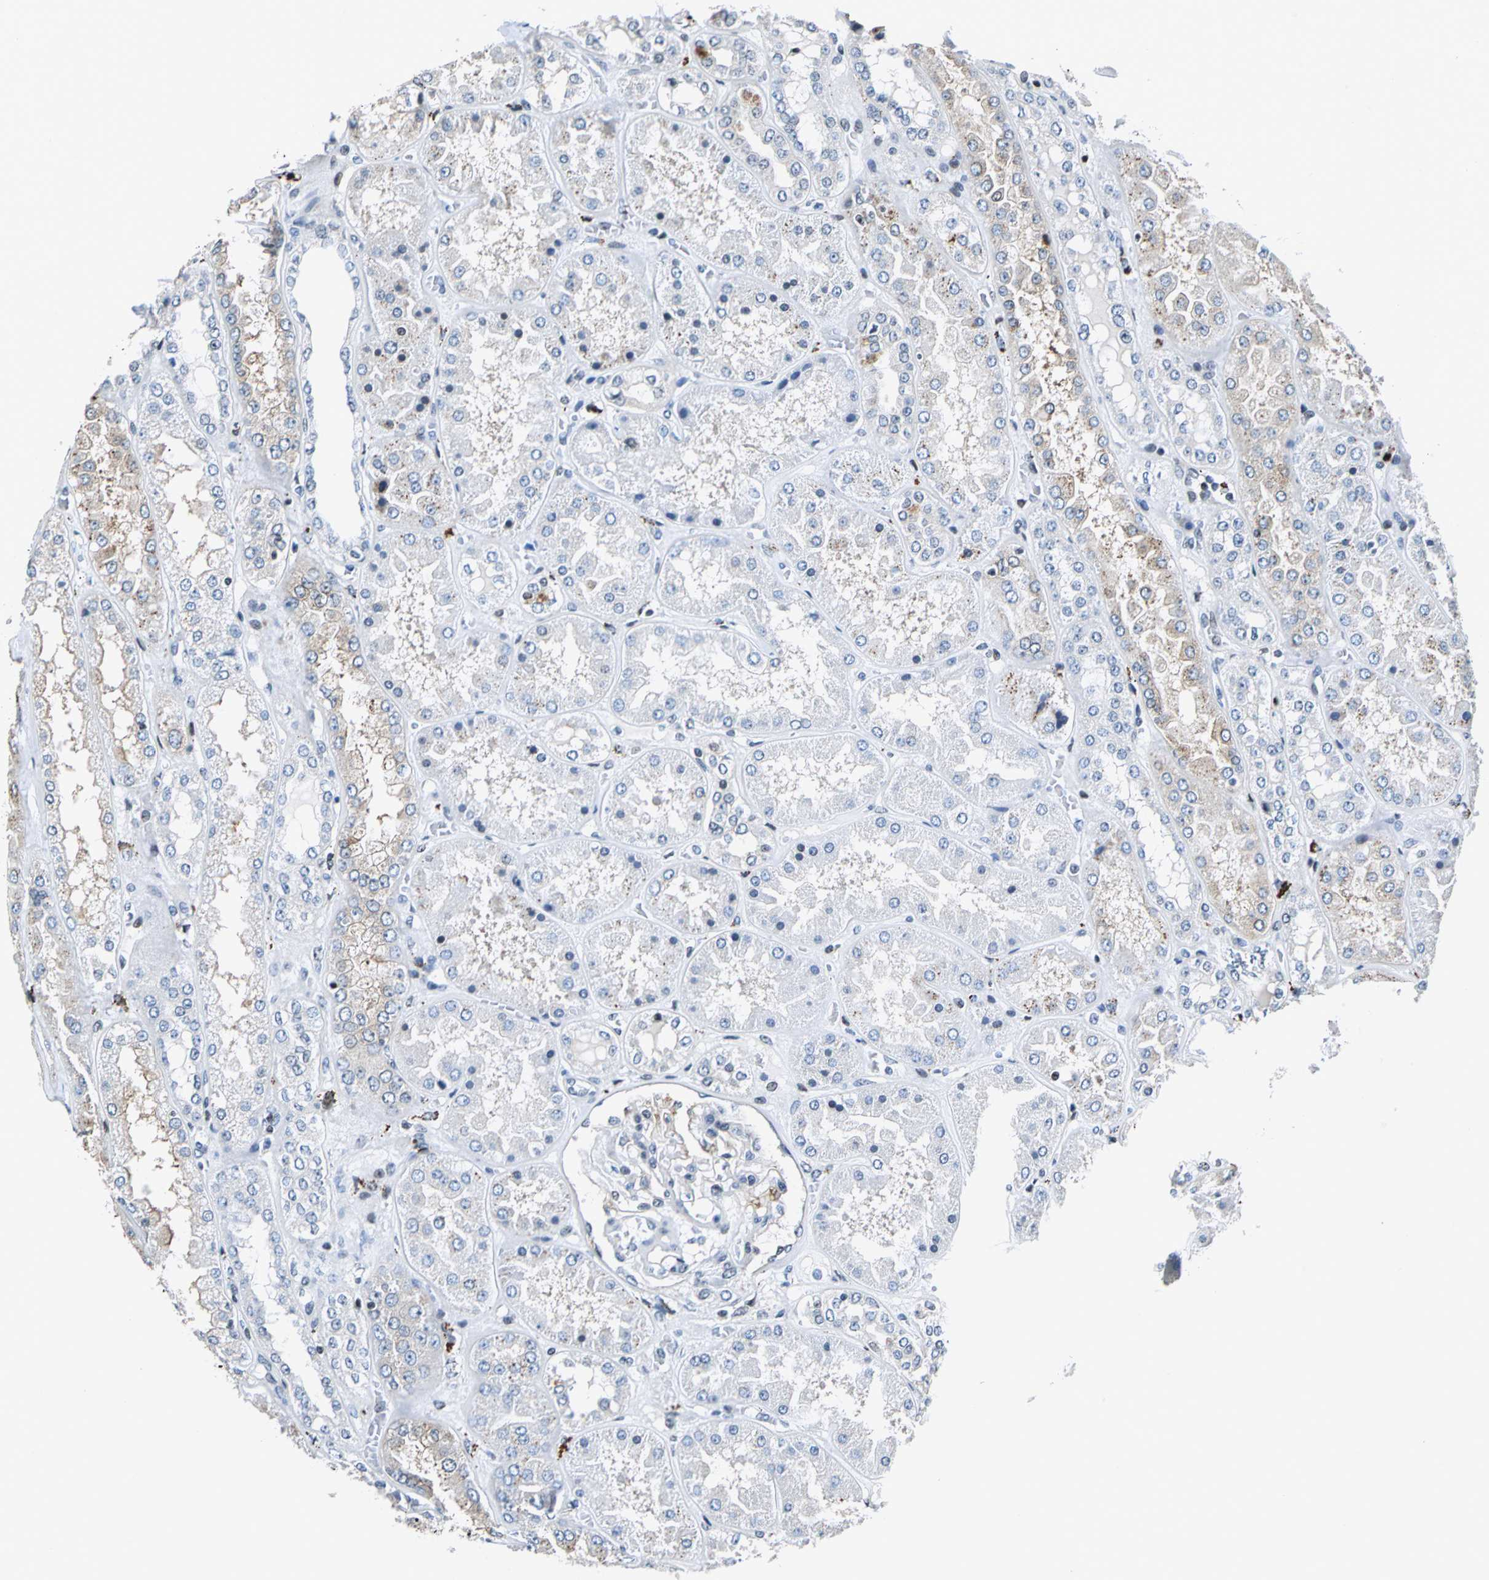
{"staining": {"intensity": "moderate", "quantity": "25%-75%", "location": "cytoplasmic/membranous,nuclear"}, "tissue": "kidney", "cell_type": "Cells in glomeruli", "image_type": "normal", "snomed": [{"axis": "morphology", "description": "Normal tissue, NOS"}, {"axis": "topography", "description": "Kidney"}], "caption": "Protein expression analysis of normal kidney exhibits moderate cytoplasmic/membranous,nuclear staining in about 25%-75% of cells in glomeruli.", "gene": "HCFC2", "patient": {"sex": "female", "age": 56}}